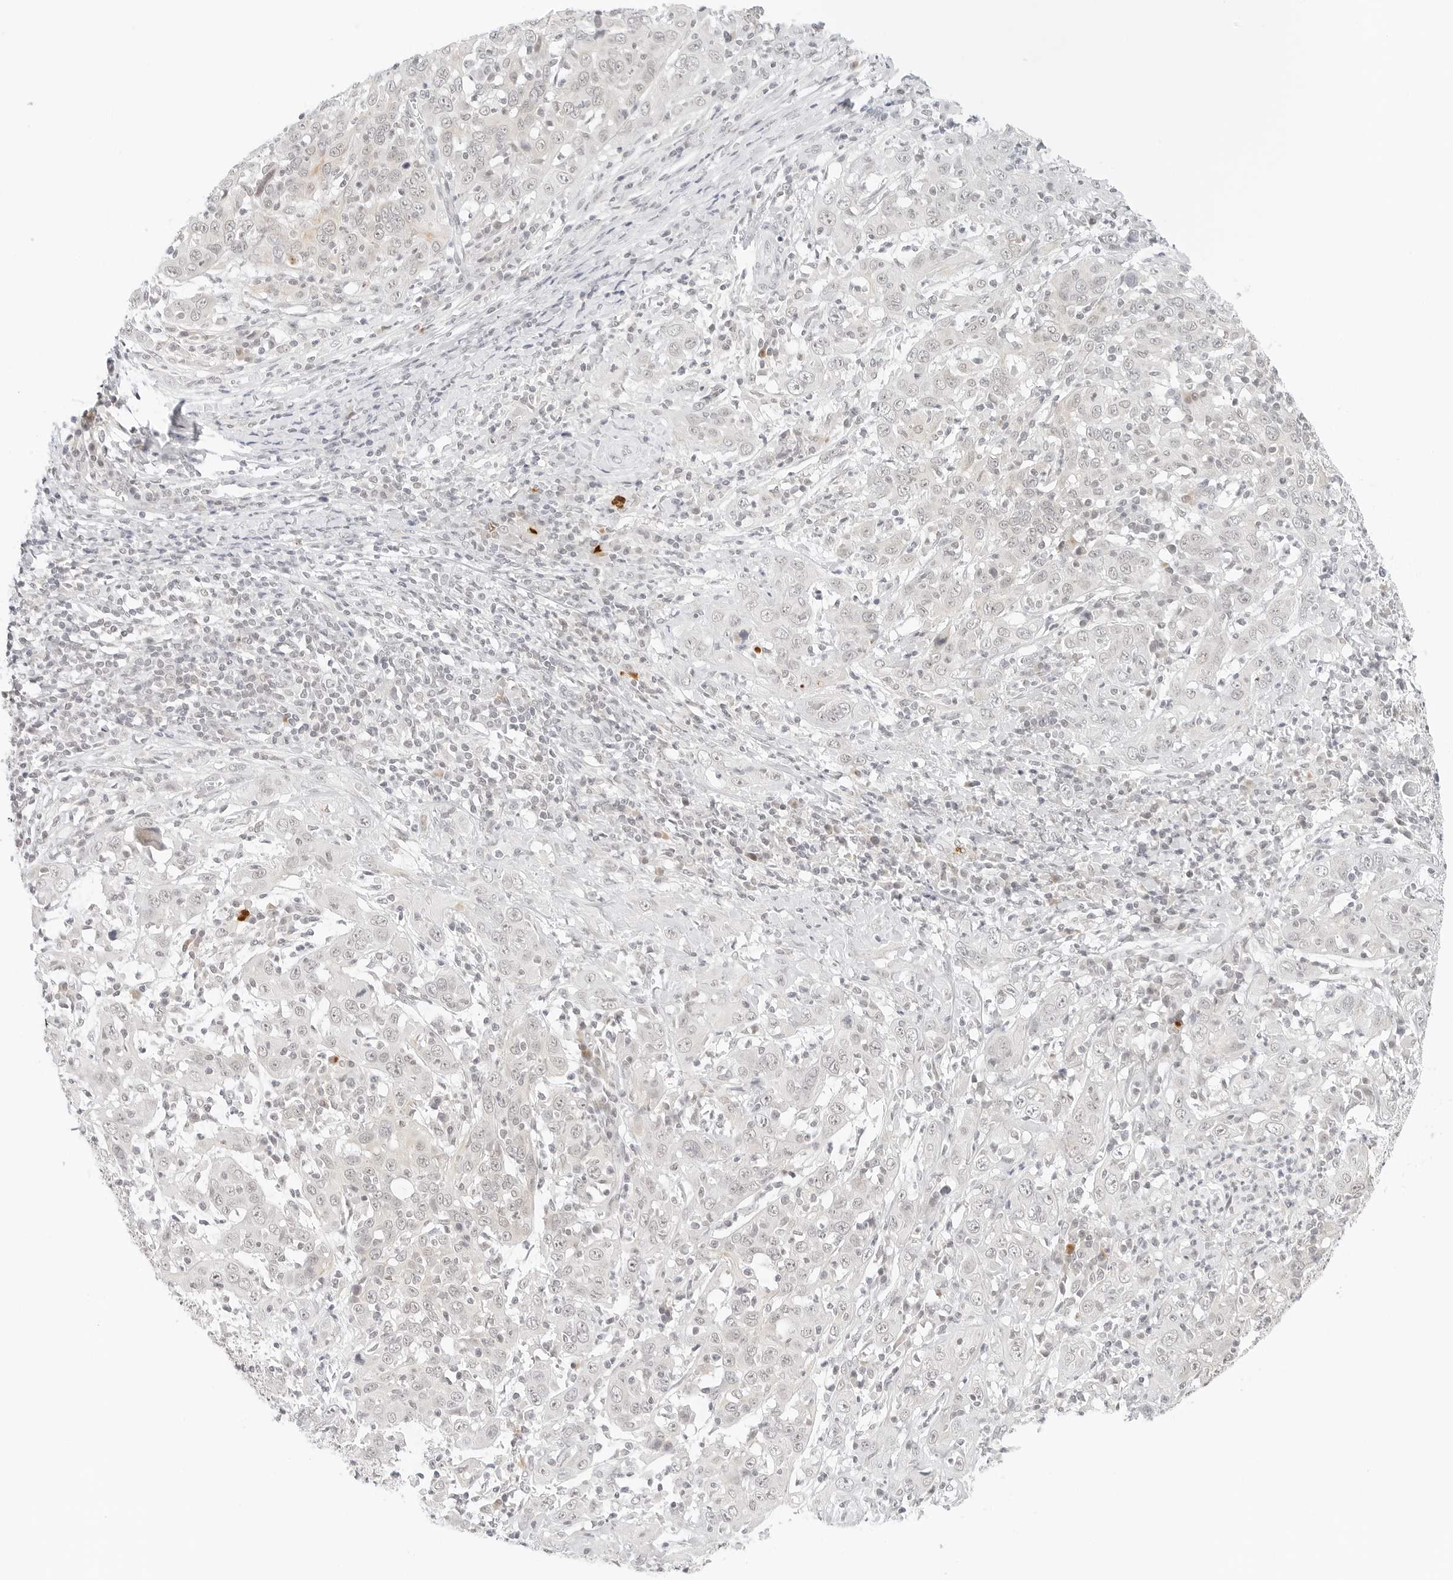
{"staining": {"intensity": "negative", "quantity": "none", "location": "none"}, "tissue": "cervical cancer", "cell_type": "Tumor cells", "image_type": "cancer", "snomed": [{"axis": "morphology", "description": "Squamous cell carcinoma, NOS"}, {"axis": "topography", "description": "Cervix"}], "caption": "The image displays no staining of tumor cells in cervical squamous cell carcinoma.", "gene": "NEO1", "patient": {"sex": "female", "age": 46}}